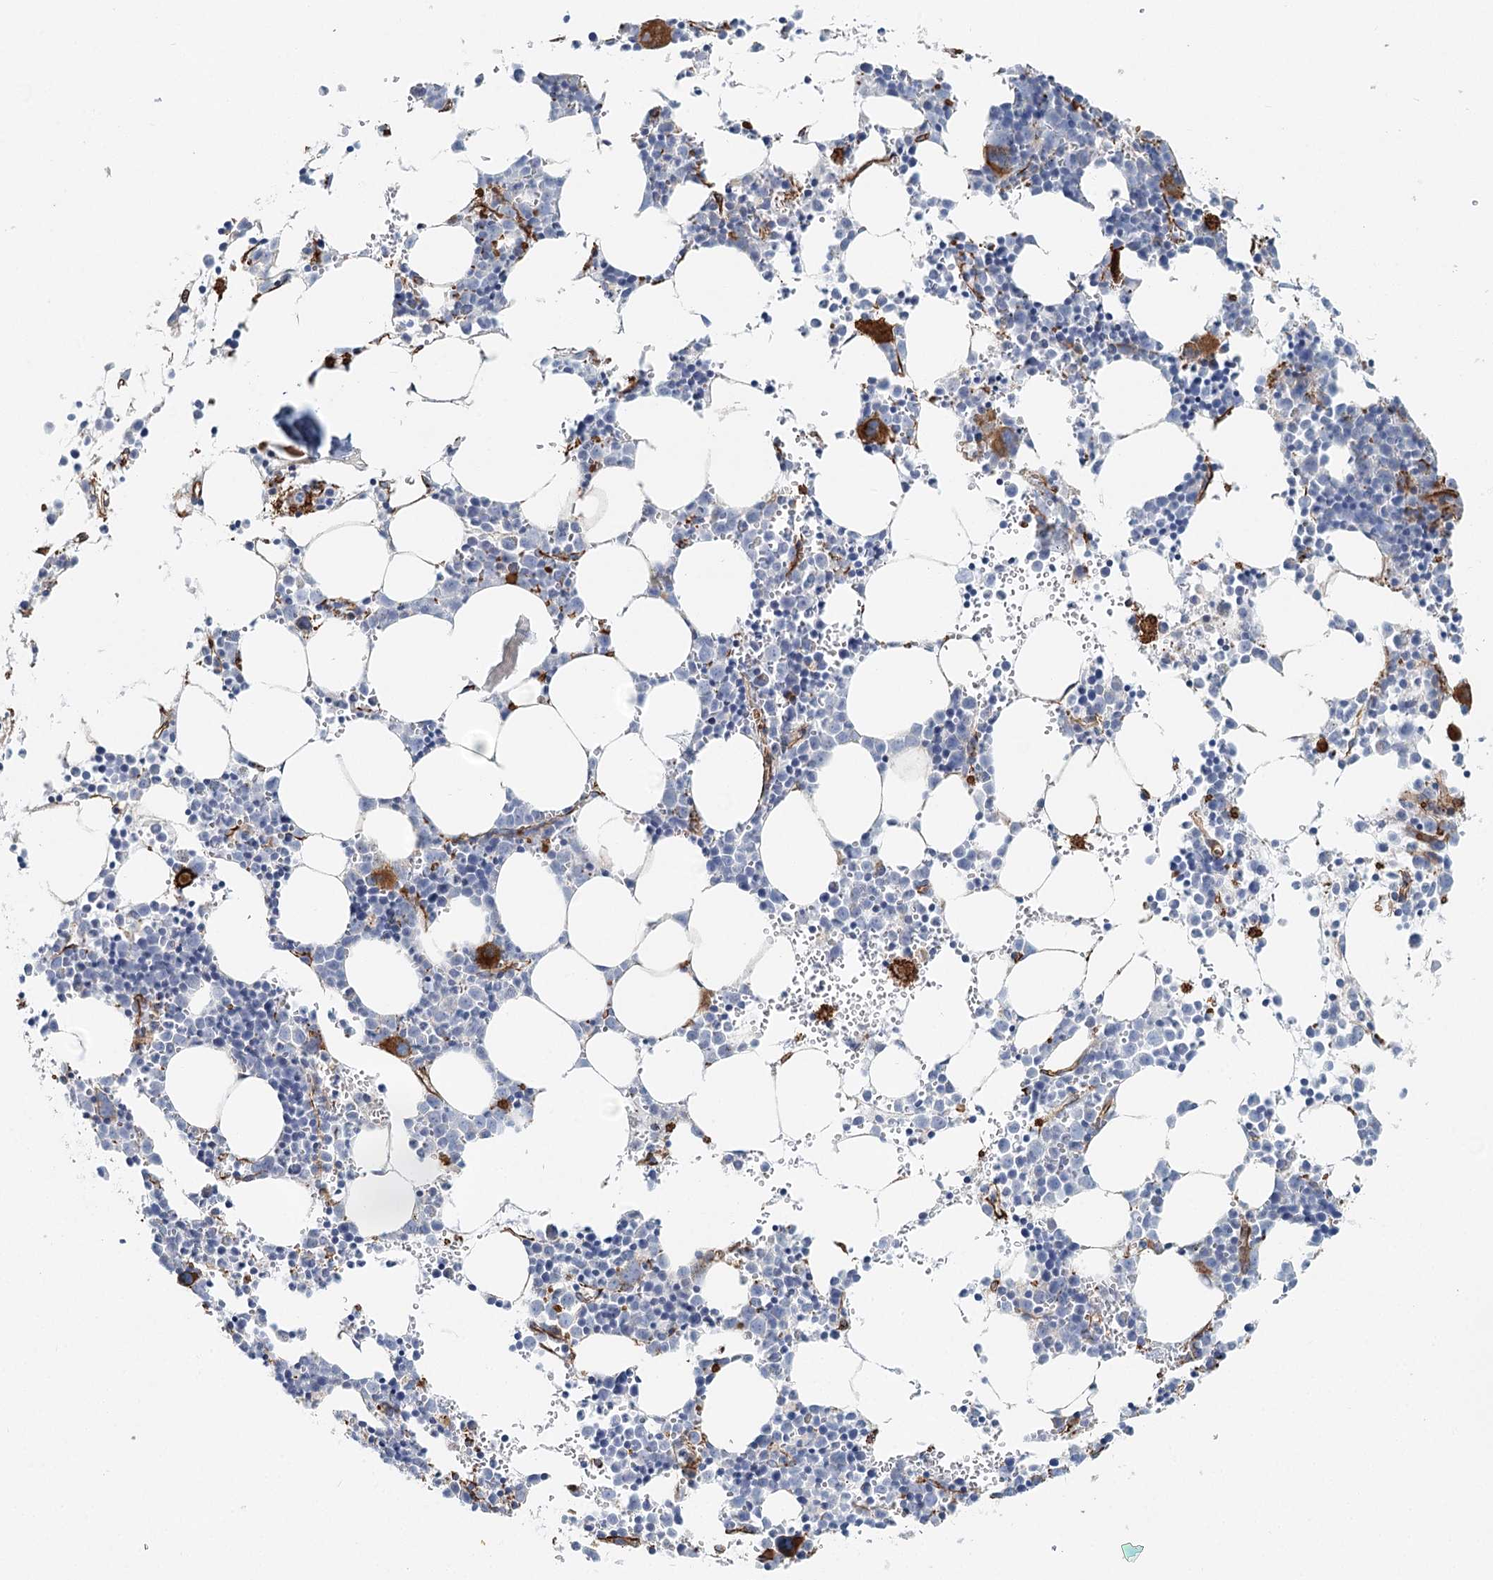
{"staining": {"intensity": "strong", "quantity": "<25%", "location": "cytoplasmic/membranous"}, "tissue": "bone marrow", "cell_type": "Hematopoietic cells", "image_type": "normal", "snomed": [{"axis": "morphology", "description": "Normal tissue, NOS"}, {"axis": "topography", "description": "Bone marrow"}], "caption": "About <25% of hematopoietic cells in normal human bone marrow reveal strong cytoplasmic/membranous protein positivity as visualized by brown immunohistochemical staining.", "gene": "ZFYVE28", "patient": {"sex": "female", "age": 89}}